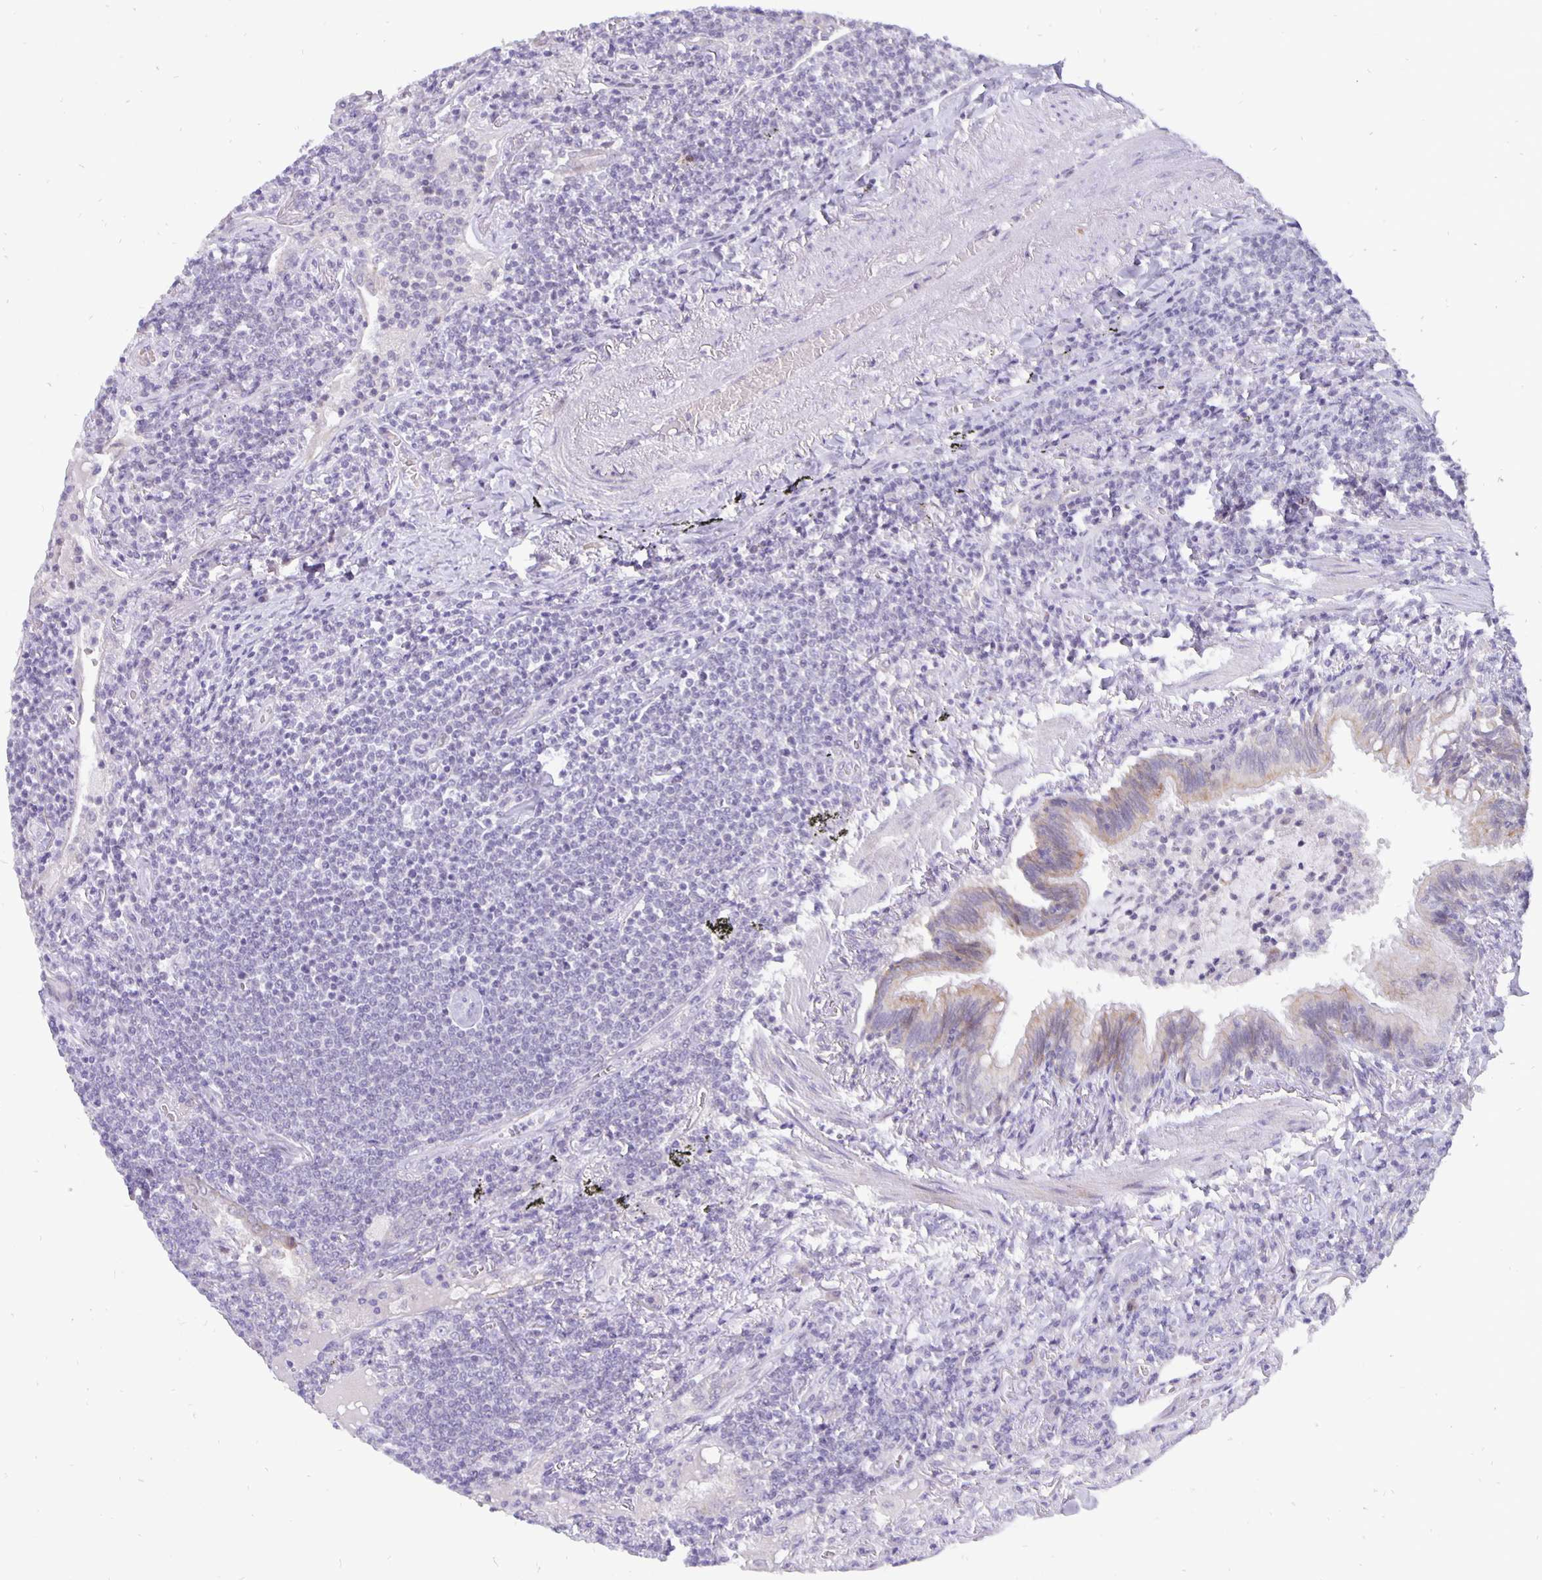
{"staining": {"intensity": "negative", "quantity": "none", "location": "none"}, "tissue": "lymphoma", "cell_type": "Tumor cells", "image_type": "cancer", "snomed": [{"axis": "morphology", "description": "Malignant lymphoma, non-Hodgkin's type, Low grade"}, {"axis": "topography", "description": "Lung"}], "caption": "DAB (3,3'-diaminobenzidine) immunohistochemical staining of human malignant lymphoma, non-Hodgkin's type (low-grade) reveals no significant staining in tumor cells. (Brightfield microscopy of DAB (3,3'-diaminobenzidine) immunohistochemistry at high magnification).", "gene": "ERBB2", "patient": {"sex": "female", "age": 71}}